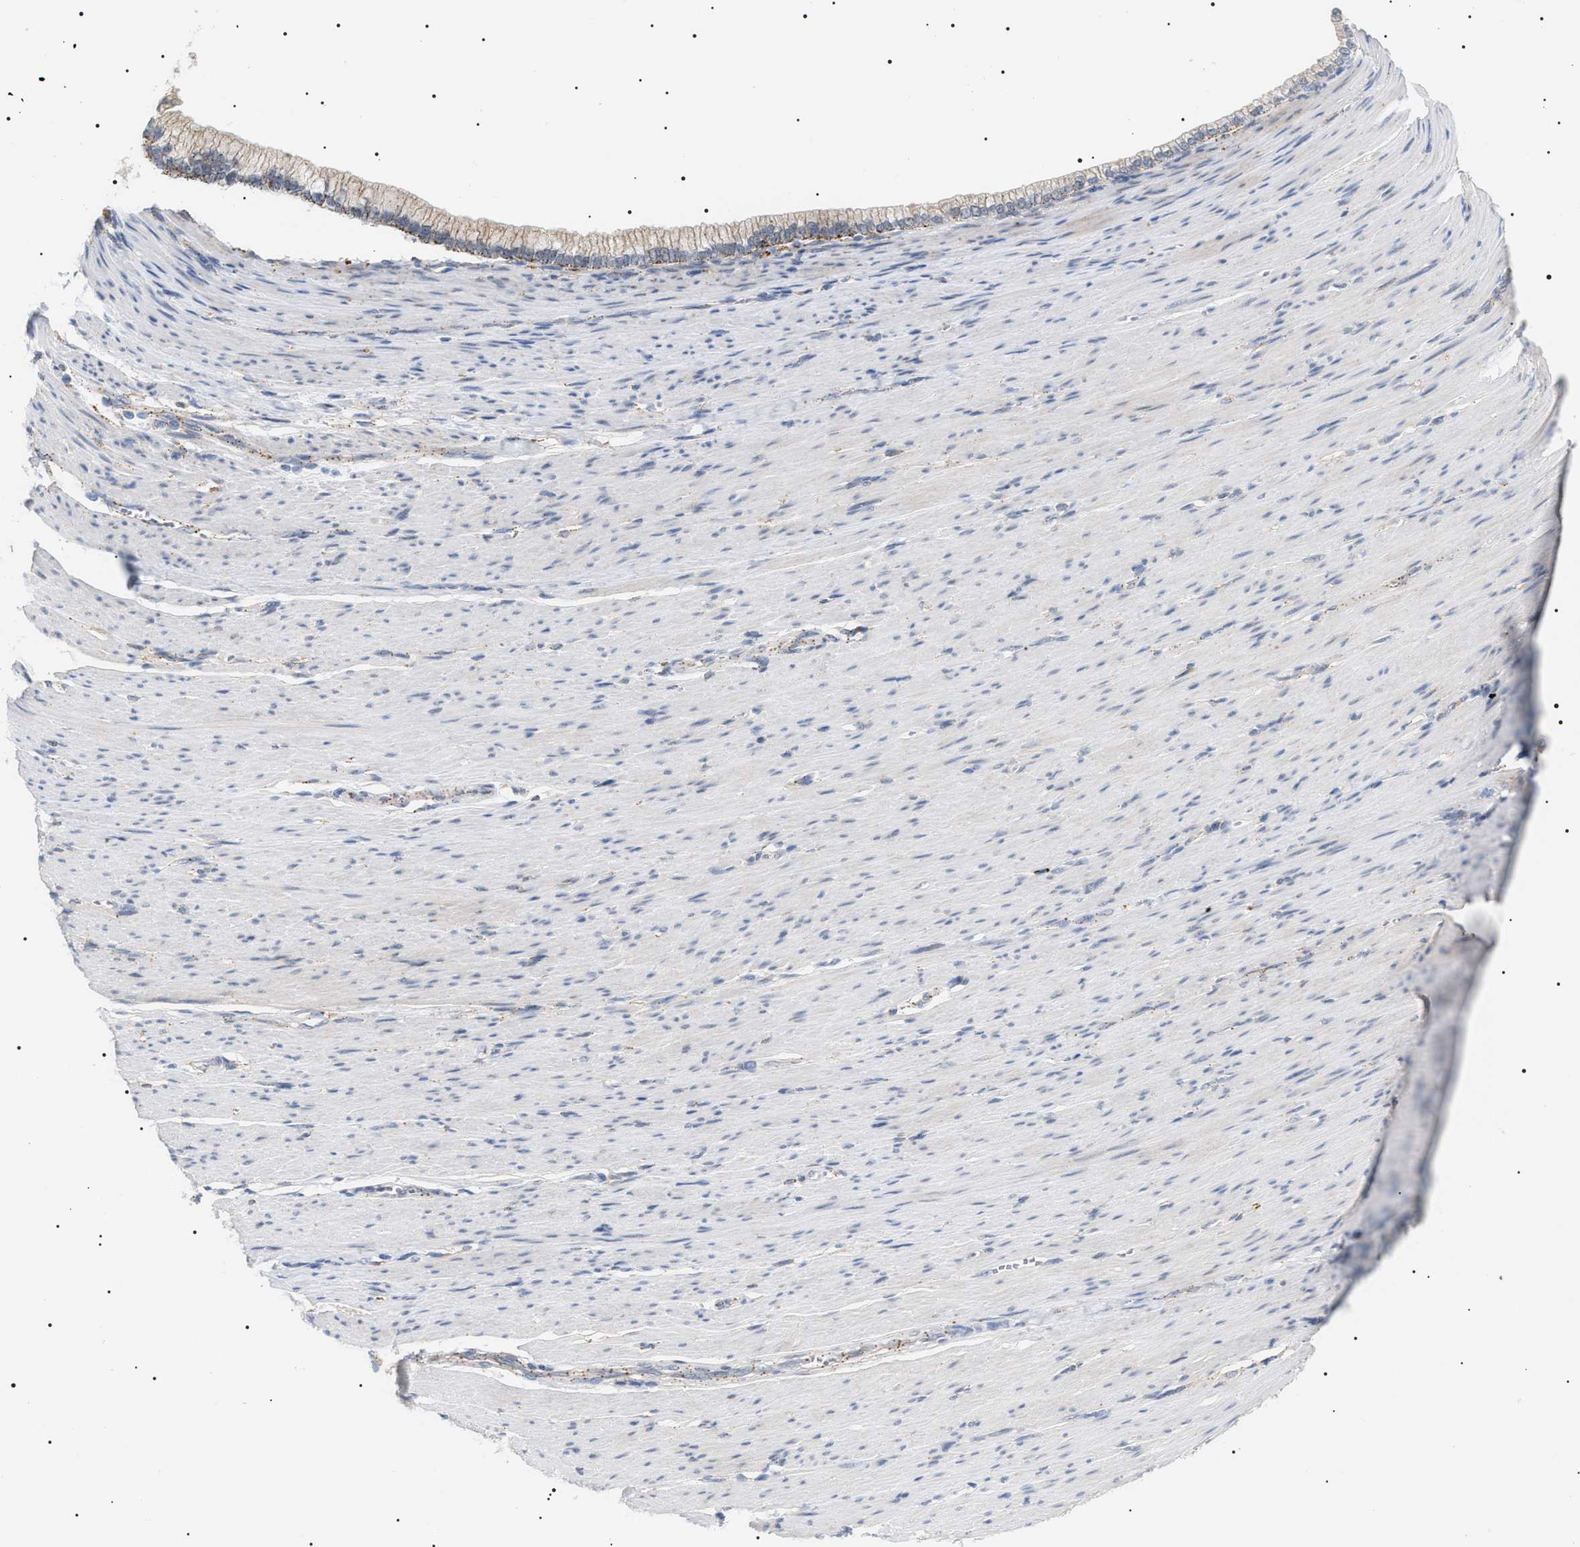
{"staining": {"intensity": "negative", "quantity": "none", "location": "none"}, "tissue": "pancreatic cancer", "cell_type": "Tumor cells", "image_type": "cancer", "snomed": [{"axis": "morphology", "description": "Adenocarcinoma, NOS"}, {"axis": "topography", "description": "Pancreas"}], "caption": "DAB immunohistochemical staining of human adenocarcinoma (pancreatic) demonstrates no significant positivity in tumor cells.", "gene": "HSD17B11", "patient": {"sex": "male", "age": 69}}